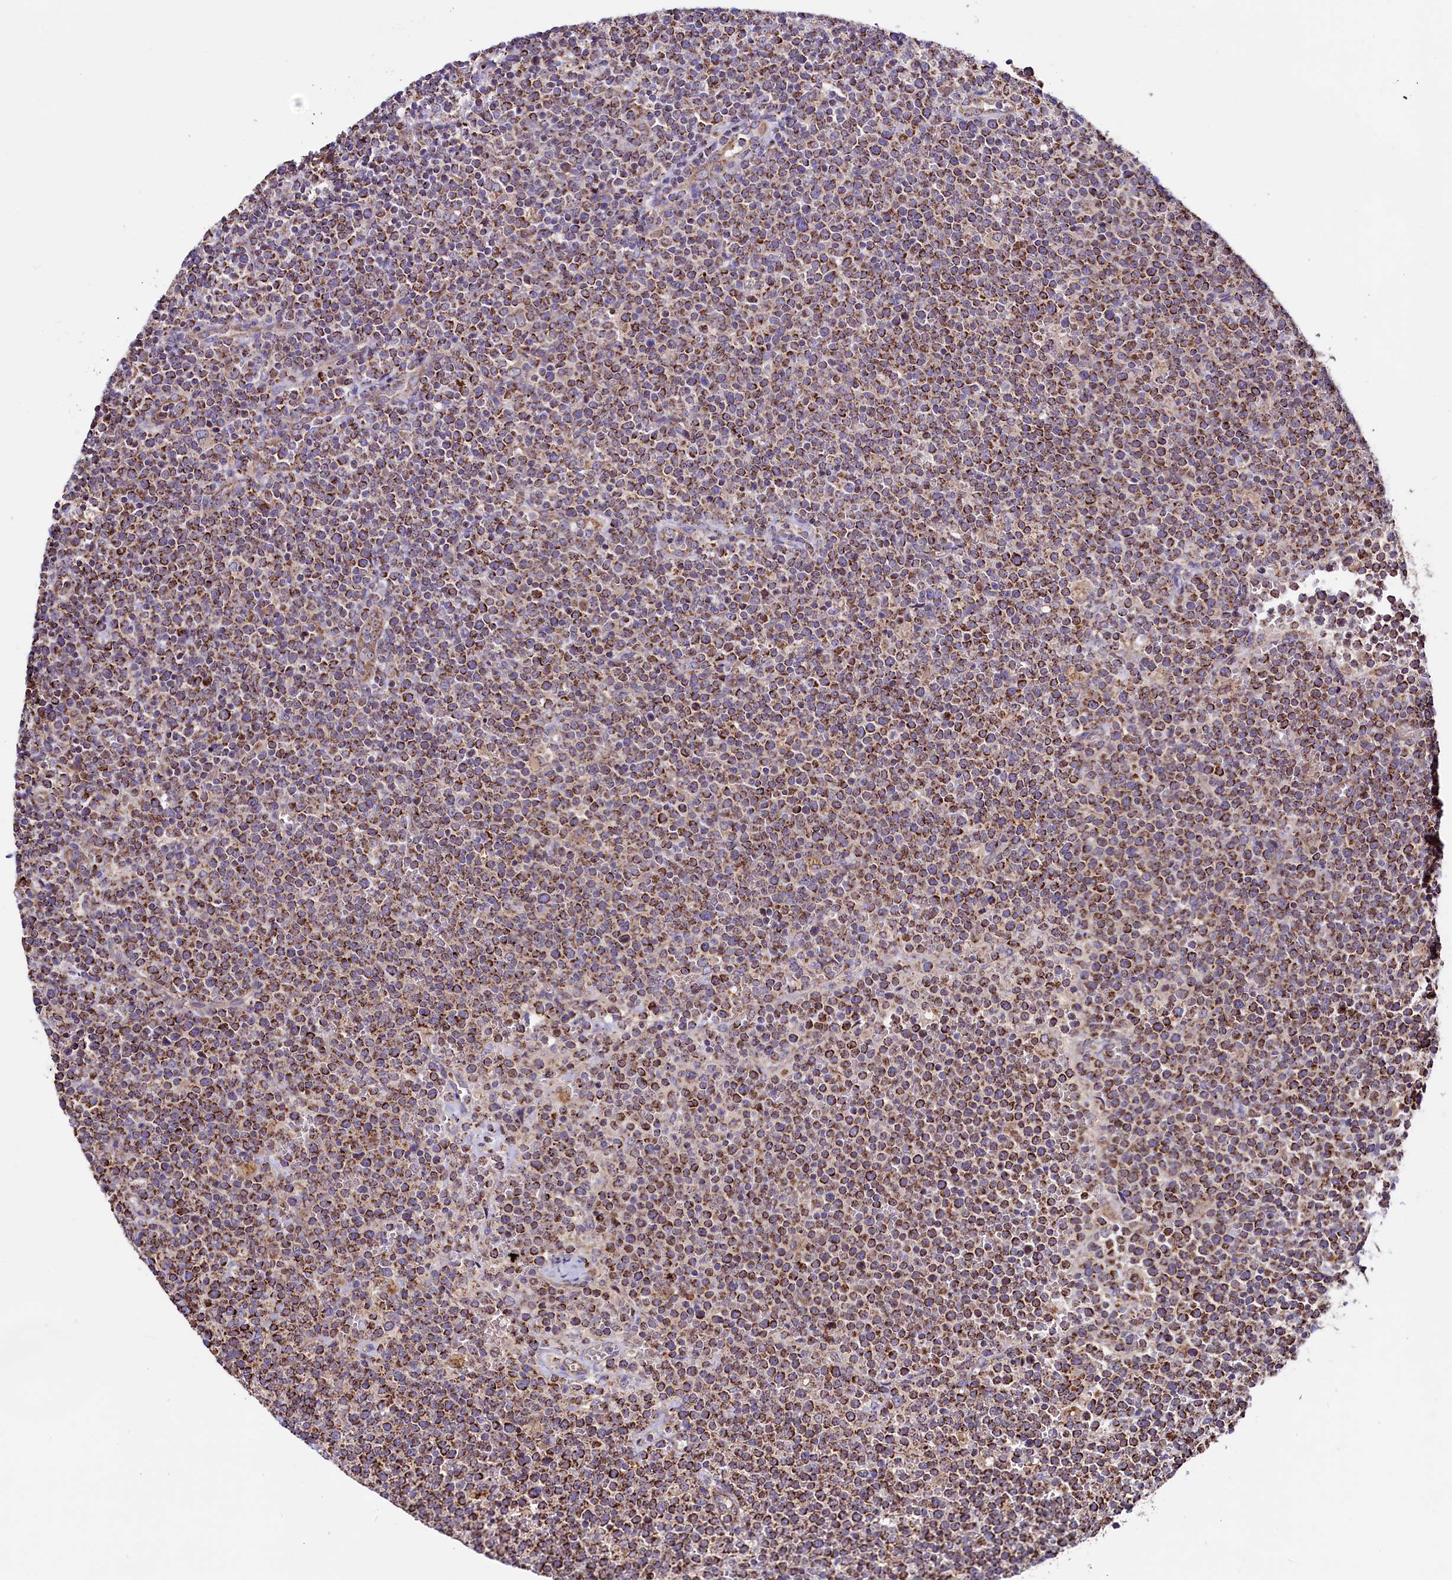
{"staining": {"intensity": "moderate", "quantity": ">75%", "location": "cytoplasmic/membranous"}, "tissue": "lymphoma", "cell_type": "Tumor cells", "image_type": "cancer", "snomed": [{"axis": "morphology", "description": "Malignant lymphoma, non-Hodgkin's type, High grade"}, {"axis": "topography", "description": "Lymph node"}], "caption": "IHC (DAB) staining of lymphoma demonstrates moderate cytoplasmic/membranous protein staining in about >75% of tumor cells.", "gene": "STARD5", "patient": {"sex": "male", "age": 61}}